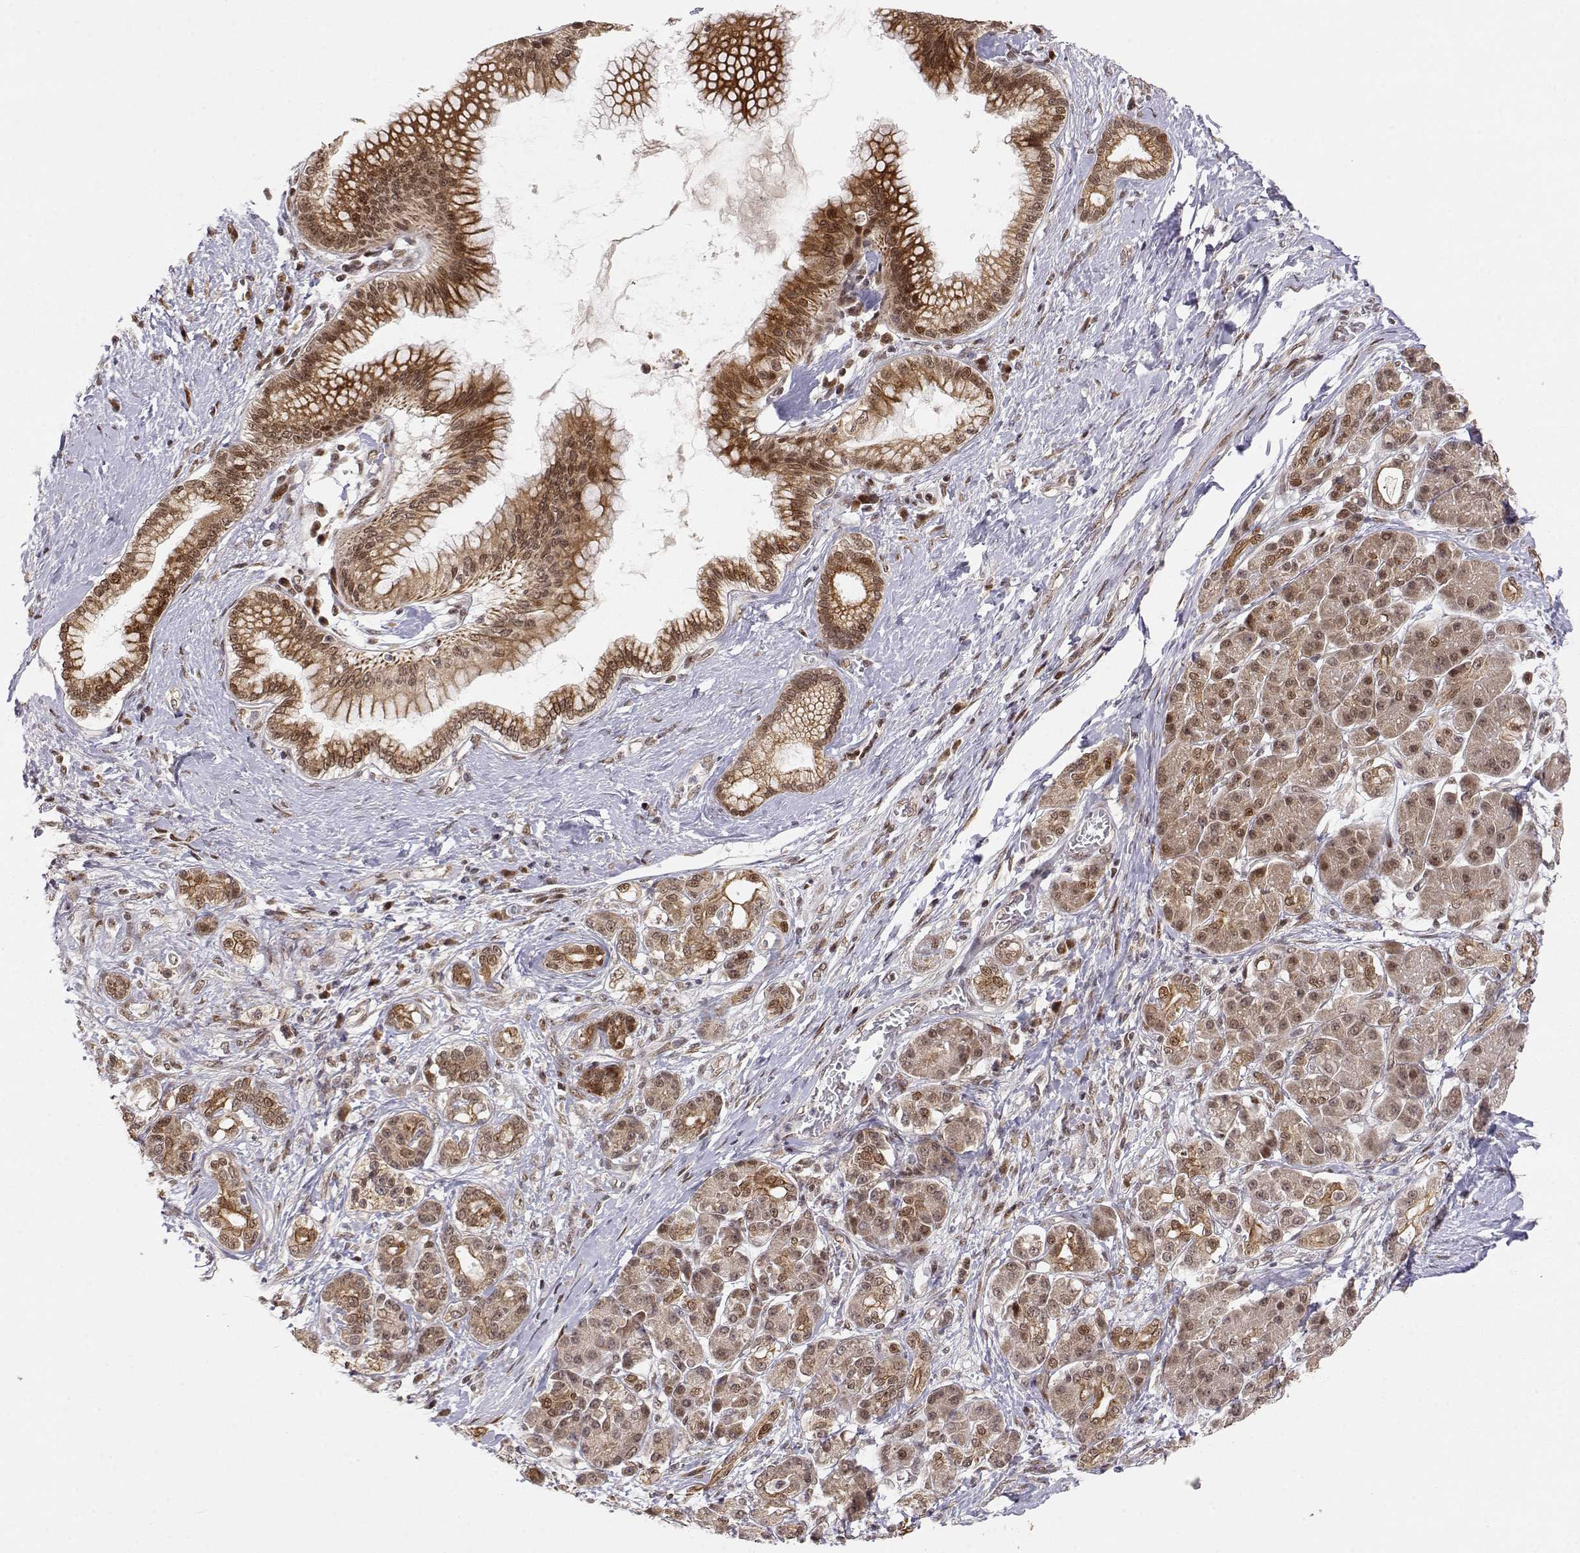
{"staining": {"intensity": "strong", "quantity": ">75%", "location": "cytoplasmic/membranous,nuclear"}, "tissue": "pancreatic cancer", "cell_type": "Tumor cells", "image_type": "cancer", "snomed": [{"axis": "morphology", "description": "Adenocarcinoma, NOS"}, {"axis": "topography", "description": "Pancreas"}], "caption": "Human pancreatic adenocarcinoma stained with a brown dye displays strong cytoplasmic/membranous and nuclear positive staining in approximately >75% of tumor cells.", "gene": "BRCA1", "patient": {"sex": "female", "age": 73}}